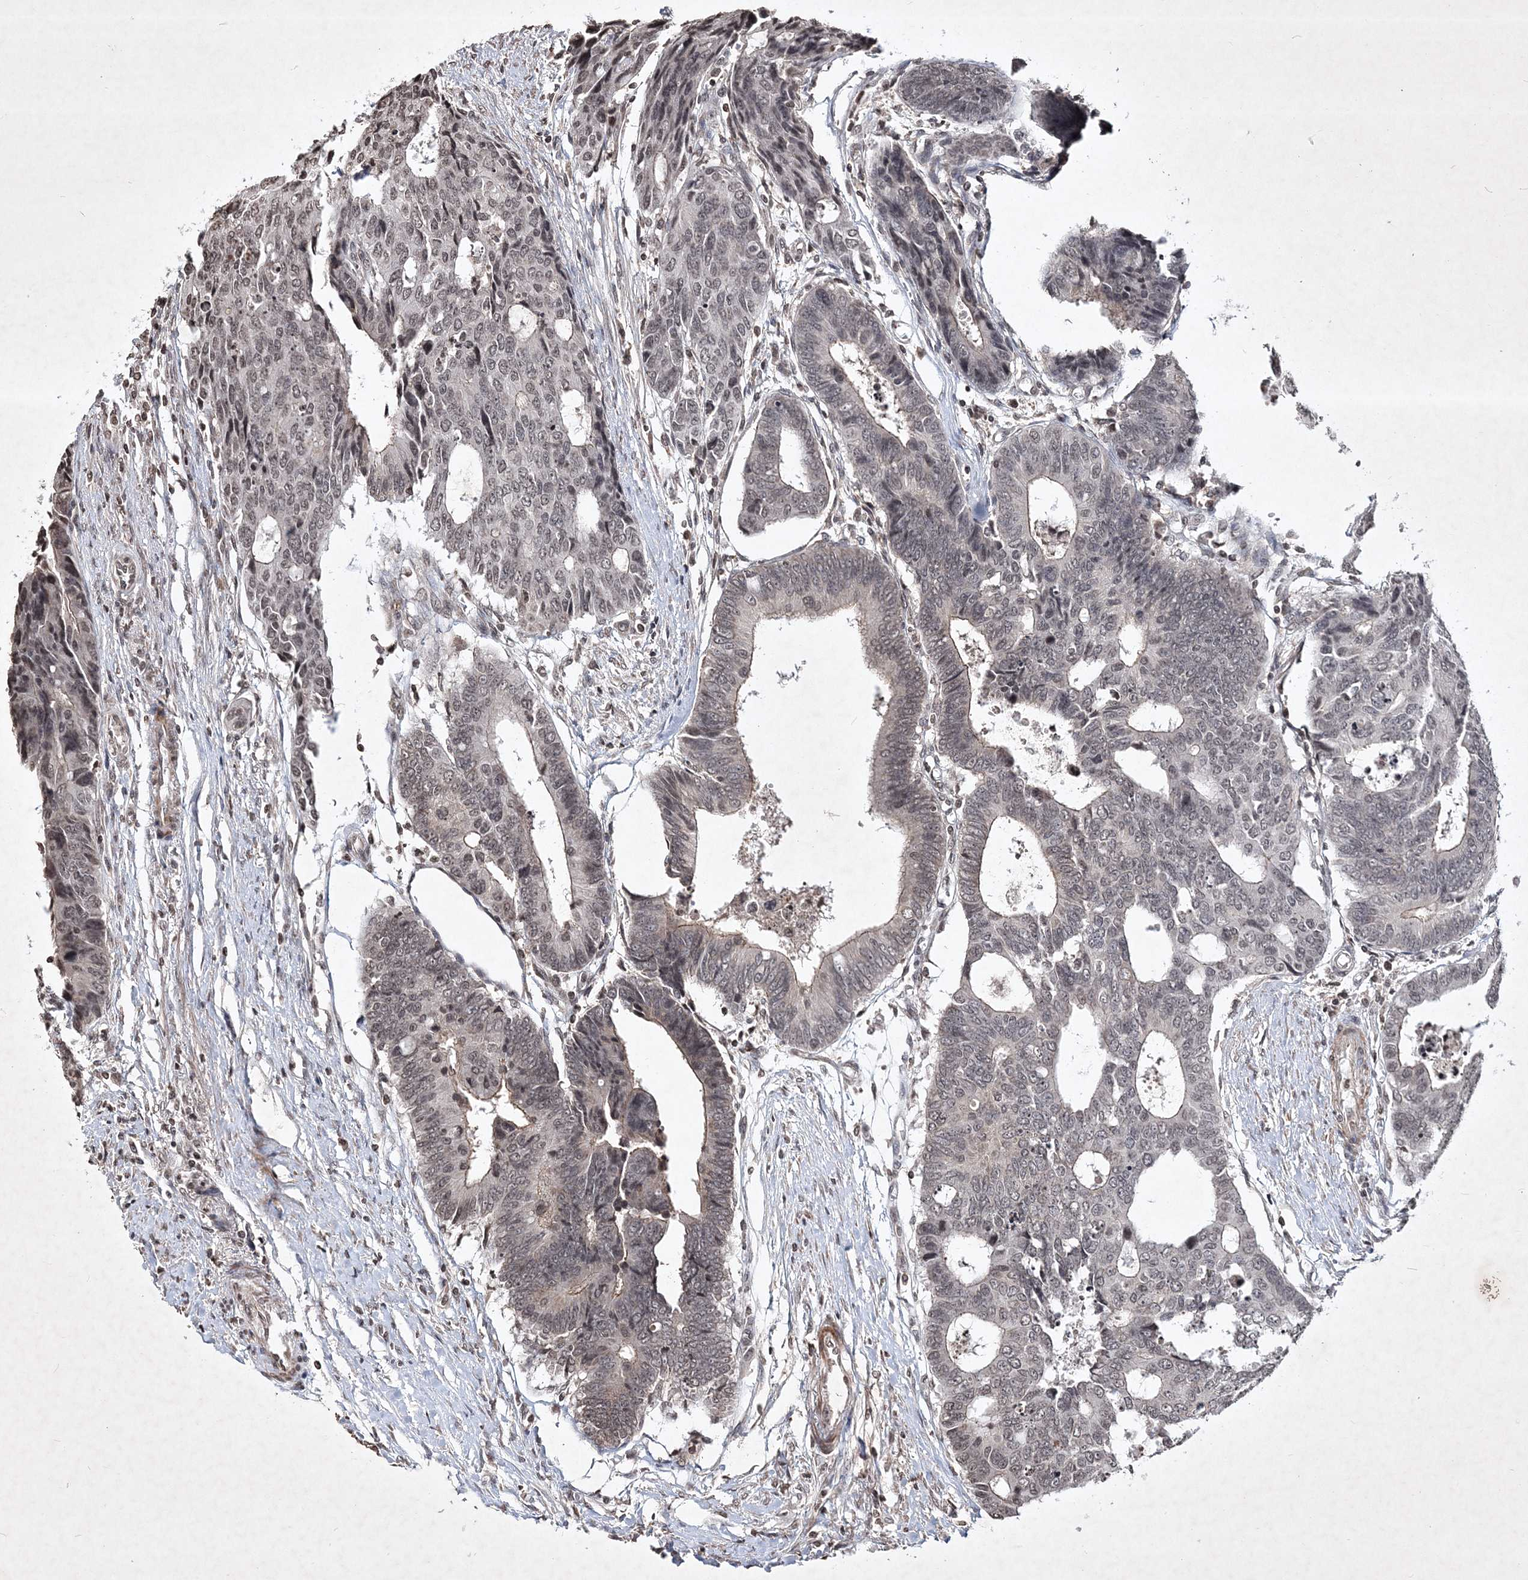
{"staining": {"intensity": "weak", "quantity": ">75%", "location": "nuclear"}, "tissue": "colorectal cancer", "cell_type": "Tumor cells", "image_type": "cancer", "snomed": [{"axis": "morphology", "description": "Adenocarcinoma, NOS"}, {"axis": "topography", "description": "Rectum"}], "caption": "This histopathology image exhibits IHC staining of adenocarcinoma (colorectal), with low weak nuclear staining in about >75% of tumor cells.", "gene": "SOWAHB", "patient": {"sex": "male", "age": 84}}